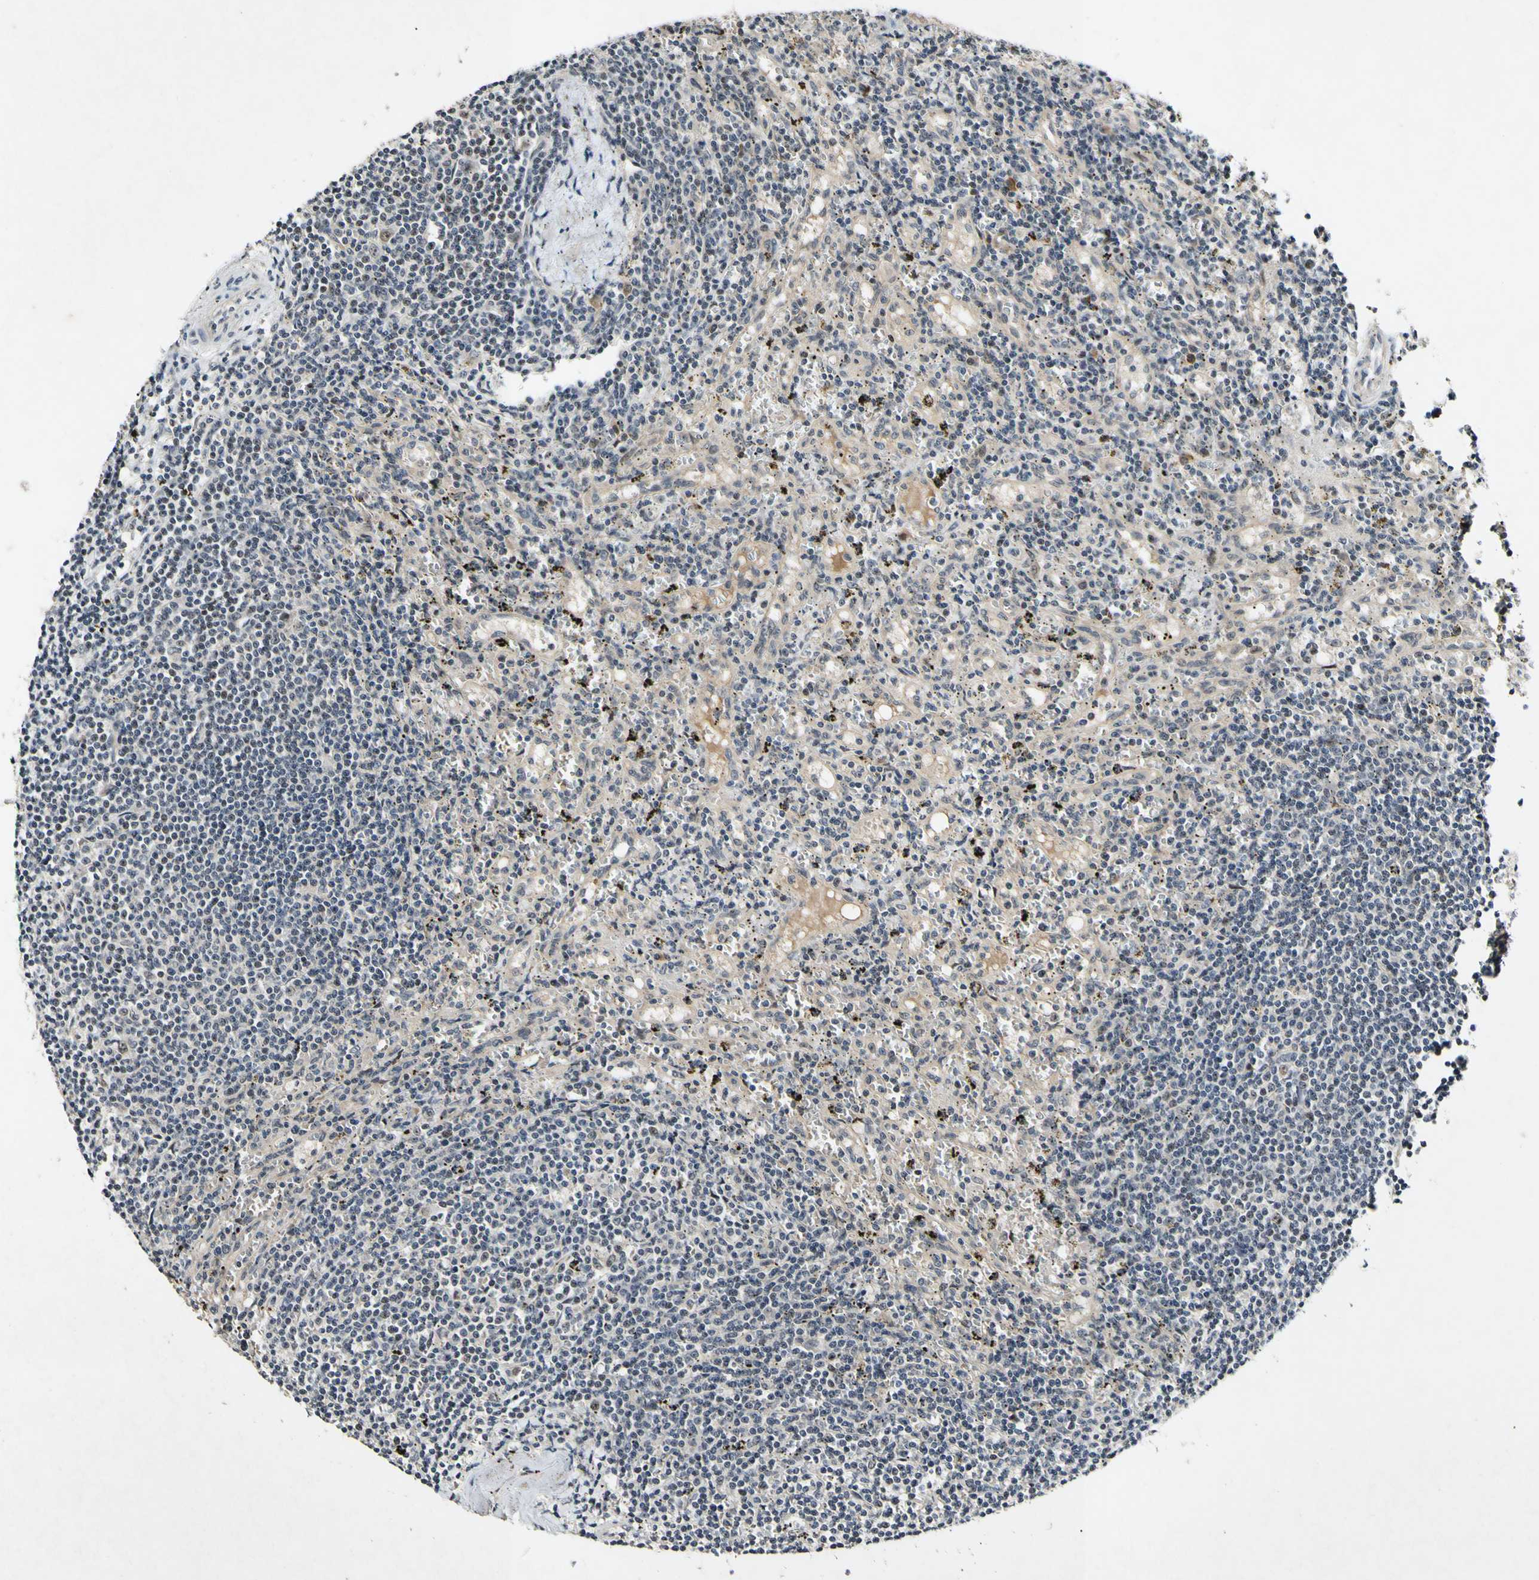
{"staining": {"intensity": "negative", "quantity": "none", "location": "none"}, "tissue": "lymphoma", "cell_type": "Tumor cells", "image_type": "cancer", "snomed": [{"axis": "morphology", "description": "Malignant lymphoma, non-Hodgkin's type, Low grade"}, {"axis": "topography", "description": "Spleen"}], "caption": "Human lymphoma stained for a protein using immunohistochemistry (IHC) reveals no positivity in tumor cells.", "gene": "POLR2F", "patient": {"sex": "male", "age": 76}}